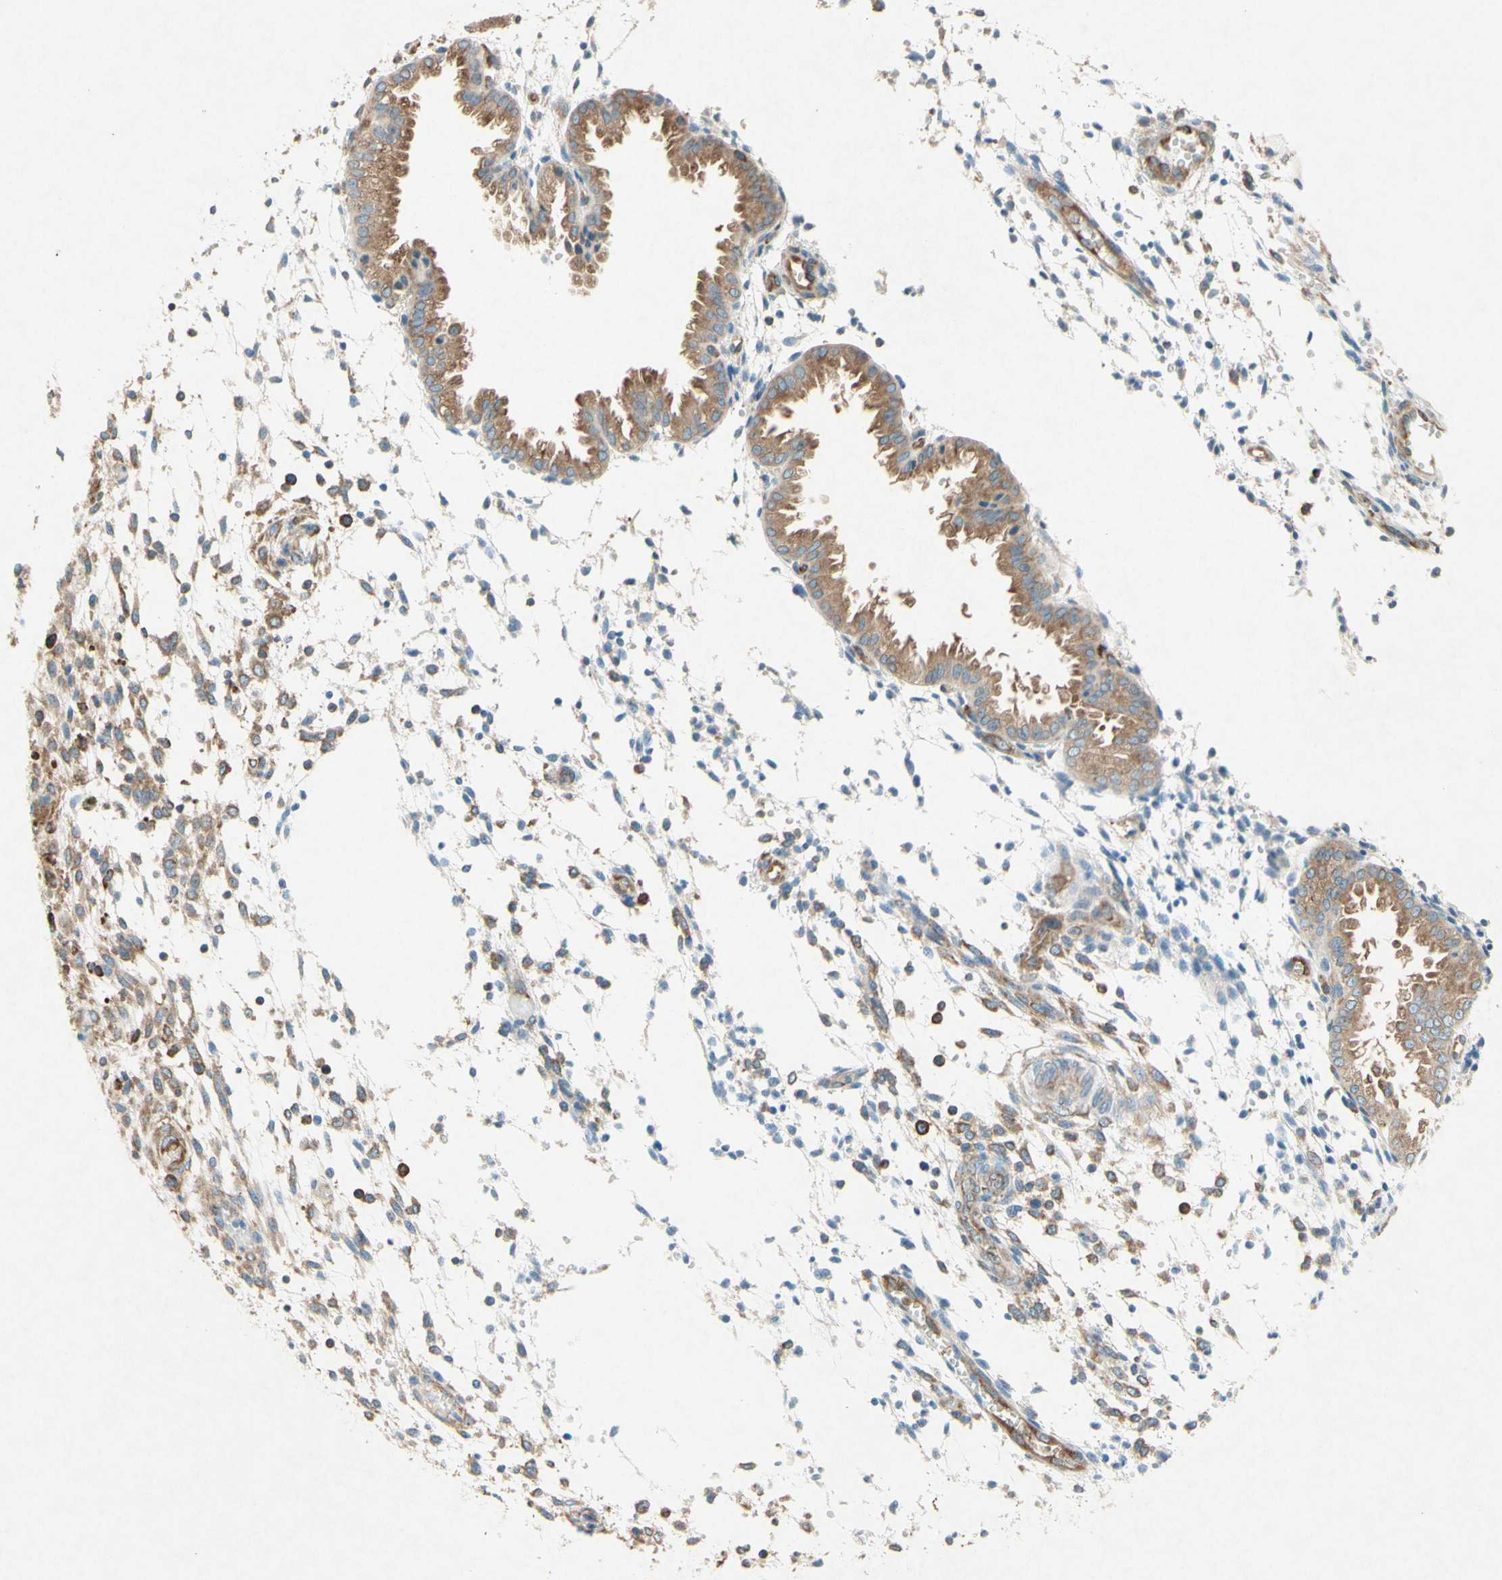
{"staining": {"intensity": "moderate", "quantity": "<25%", "location": "cytoplasmic/membranous"}, "tissue": "endometrium", "cell_type": "Cells in endometrial stroma", "image_type": "normal", "snomed": [{"axis": "morphology", "description": "Normal tissue, NOS"}, {"axis": "topography", "description": "Endometrium"}], "caption": "Immunohistochemical staining of normal endometrium displays low levels of moderate cytoplasmic/membranous positivity in approximately <25% of cells in endometrial stroma. (Stains: DAB in brown, nuclei in blue, Microscopy: brightfield microscopy at high magnification).", "gene": "PABPC1", "patient": {"sex": "female", "age": 33}}